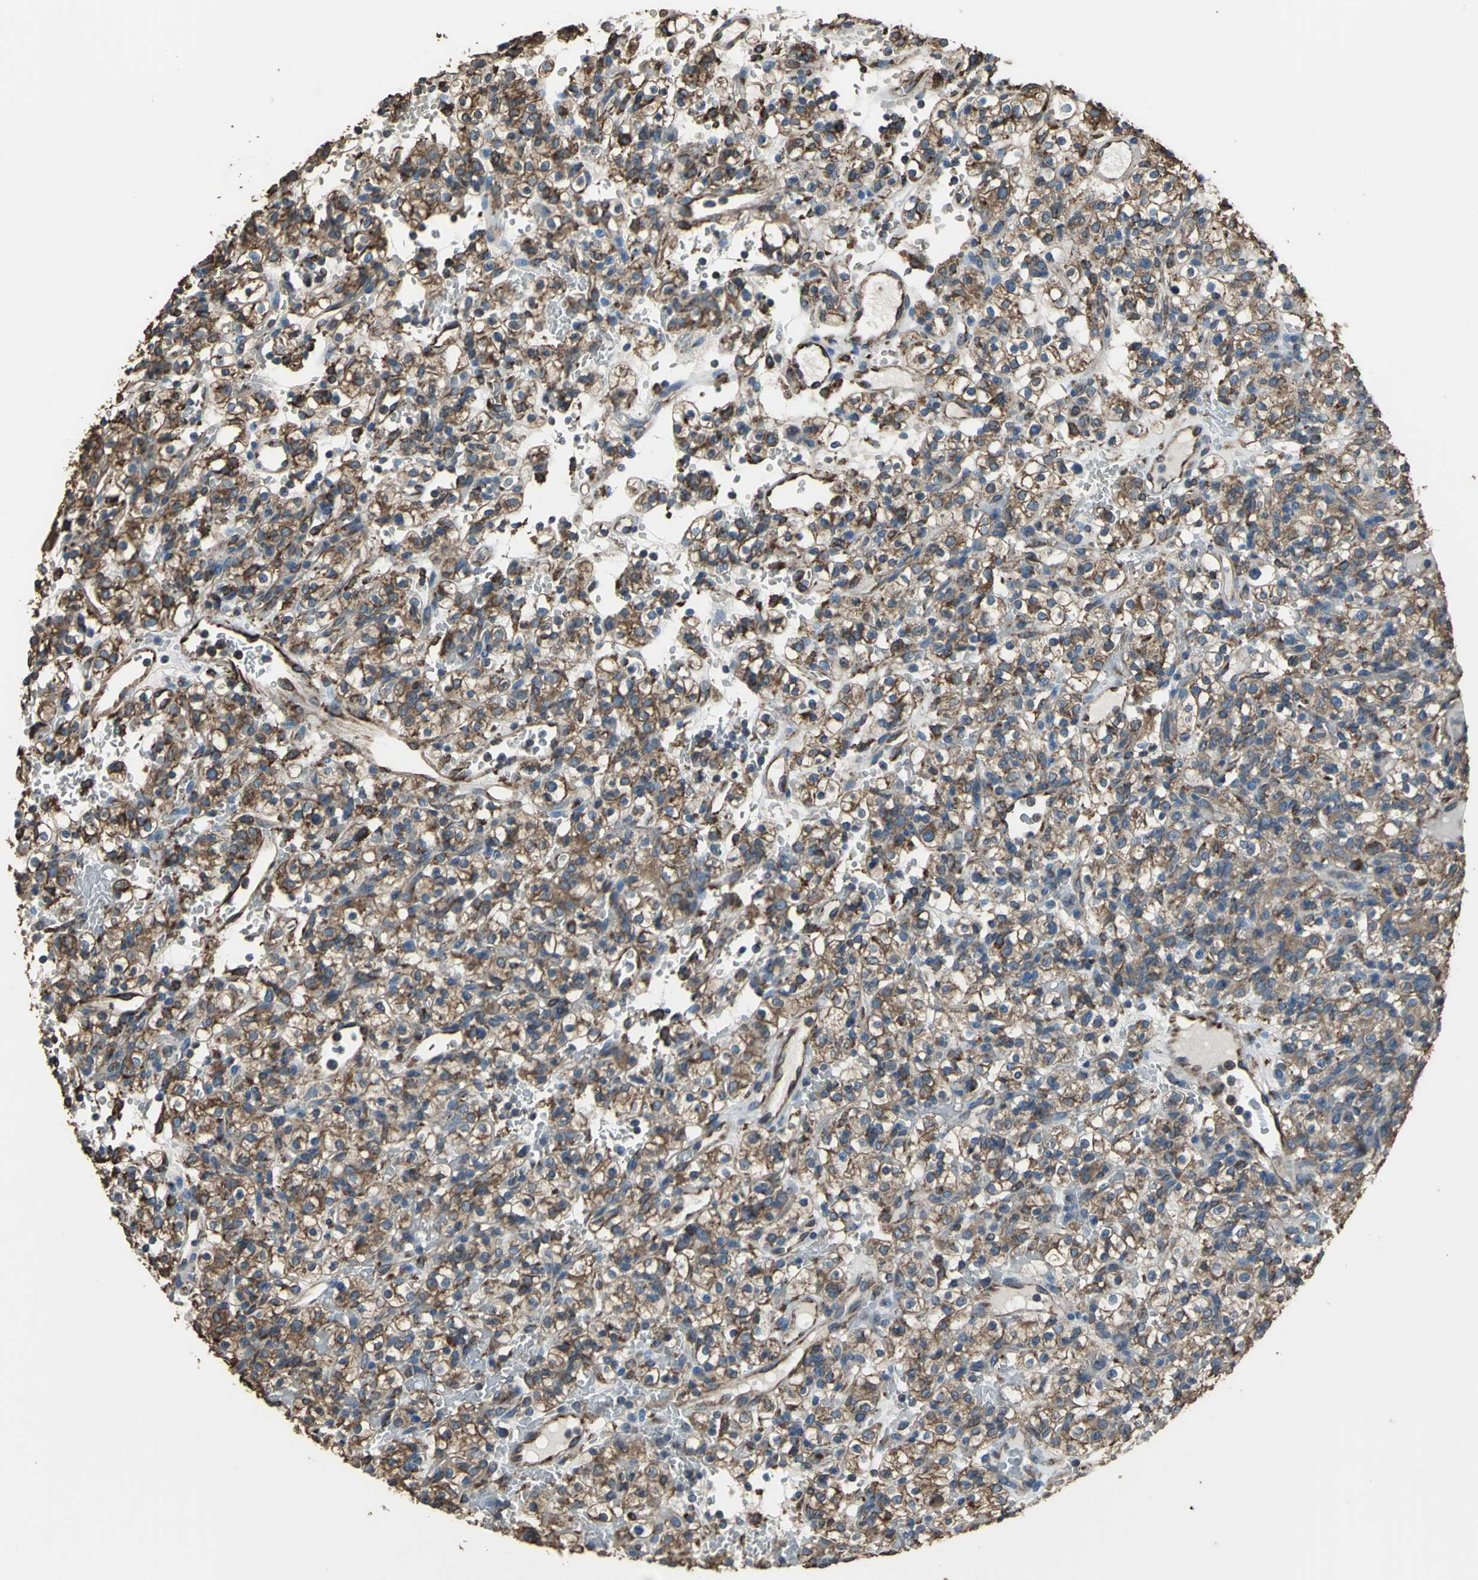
{"staining": {"intensity": "strong", "quantity": ">75%", "location": "cytoplasmic/membranous"}, "tissue": "renal cancer", "cell_type": "Tumor cells", "image_type": "cancer", "snomed": [{"axis": "morphology", "description": "Normal tissue, NOS"}, {"axis": "morphology", "description": "Adenocarcinoma, NOS"}, {"axis": "topography", "description": "Kidney"}], "caption": "Strong cytoplasmic/membranous staining for a protein is identified in approximately >75% of tumor cells of renal adenocarcinoma using immunohistochemistry.", "gene": "GPANK1", "patient": {"sex": "female", "age": 72}}